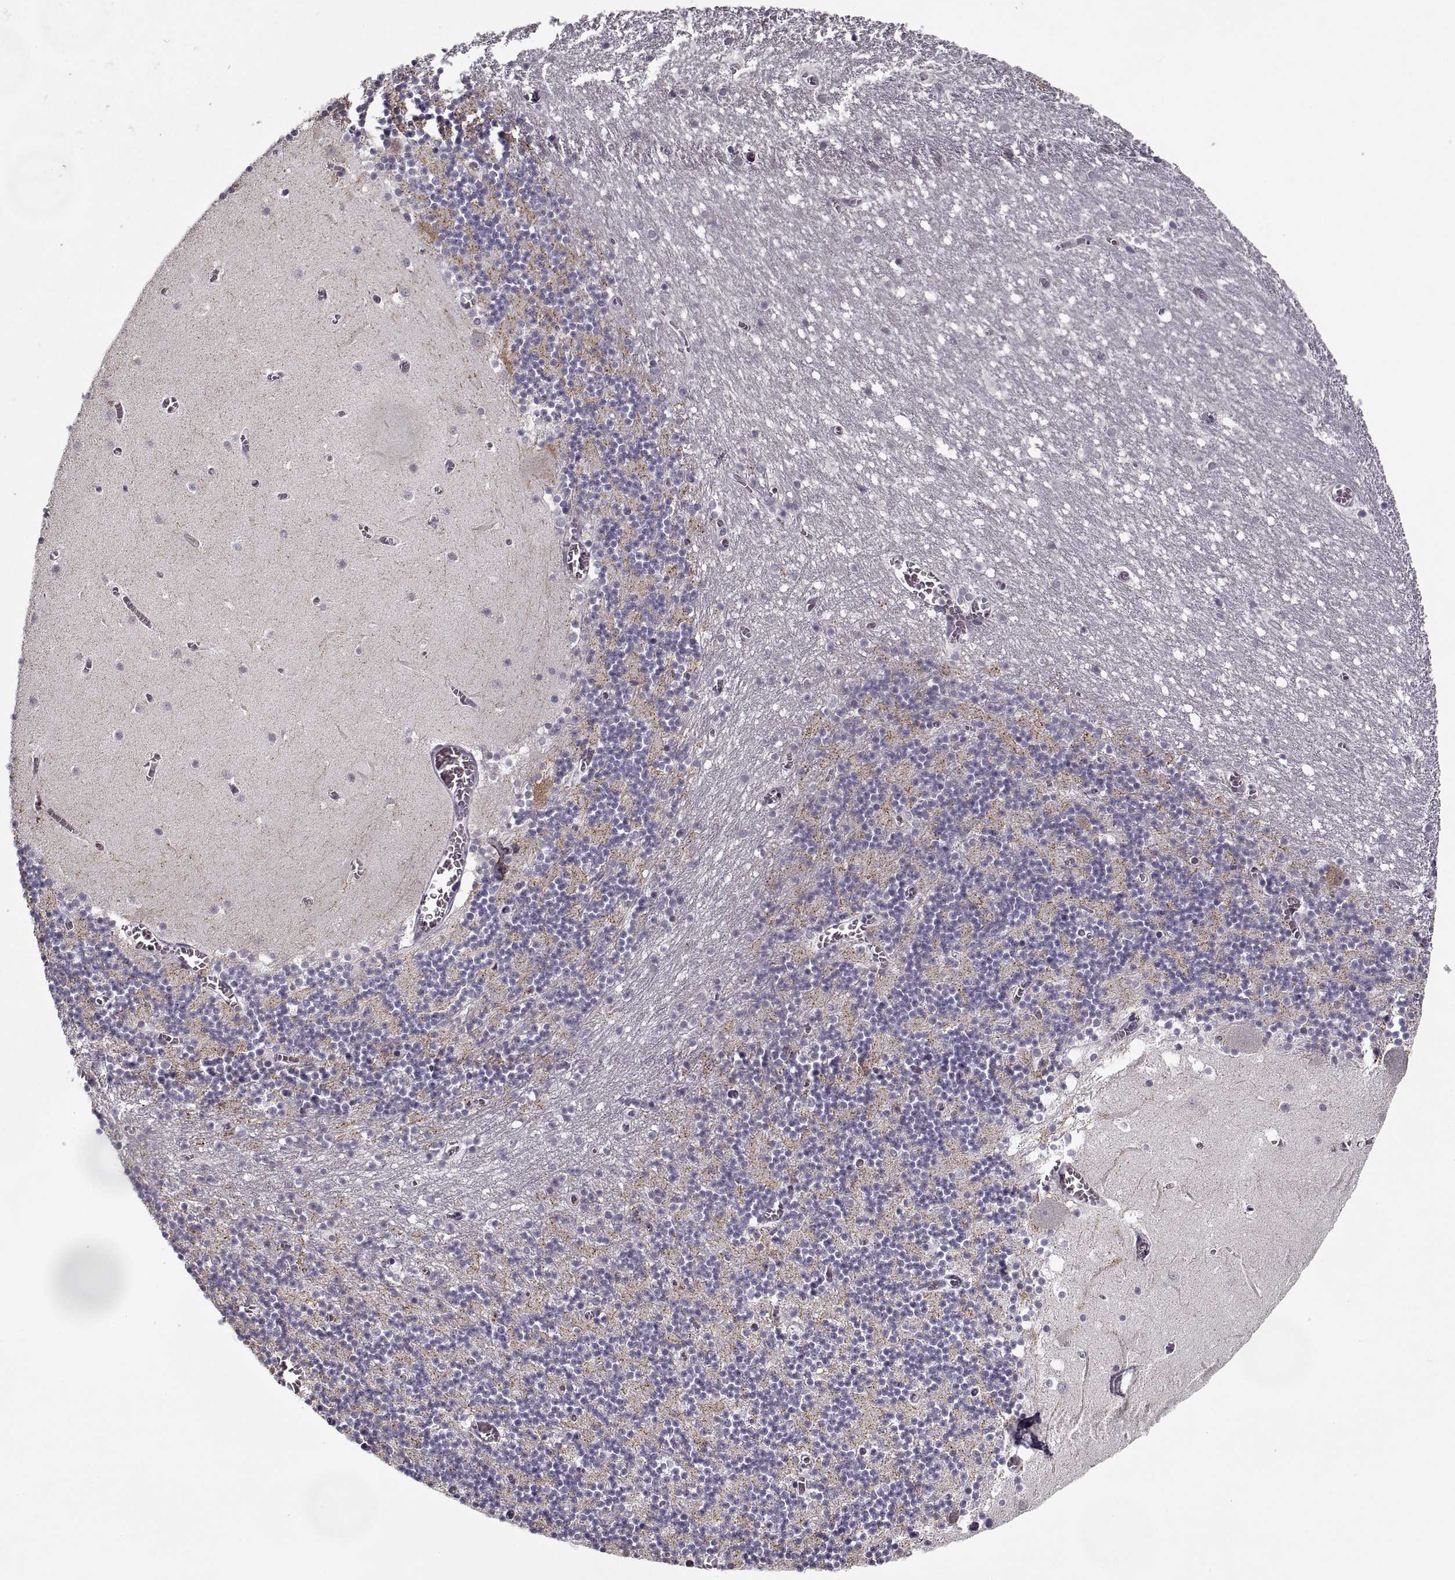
{"staining": {"intensity": "negative", "quantity": "none", "location": "none"}, "tissue": "cerebellum", "cell_type": "Cells in granular layer", "image_type": "normal", "snomed": [{"axis": "morphology", "description": "Normal tissue, NOS"}, {"axis": "topography", "description": "Cerebellum"}], "caption": "Cells in granular layer are negative for brown protein staining in unremarkable cerebellum. (Stains: DAB IHC with hematoxylin counter stain, Microscopy: brightfield microscopy at high magnification).", "gene": "GAD2", "patient": {"sex": "female", "age": 28}}